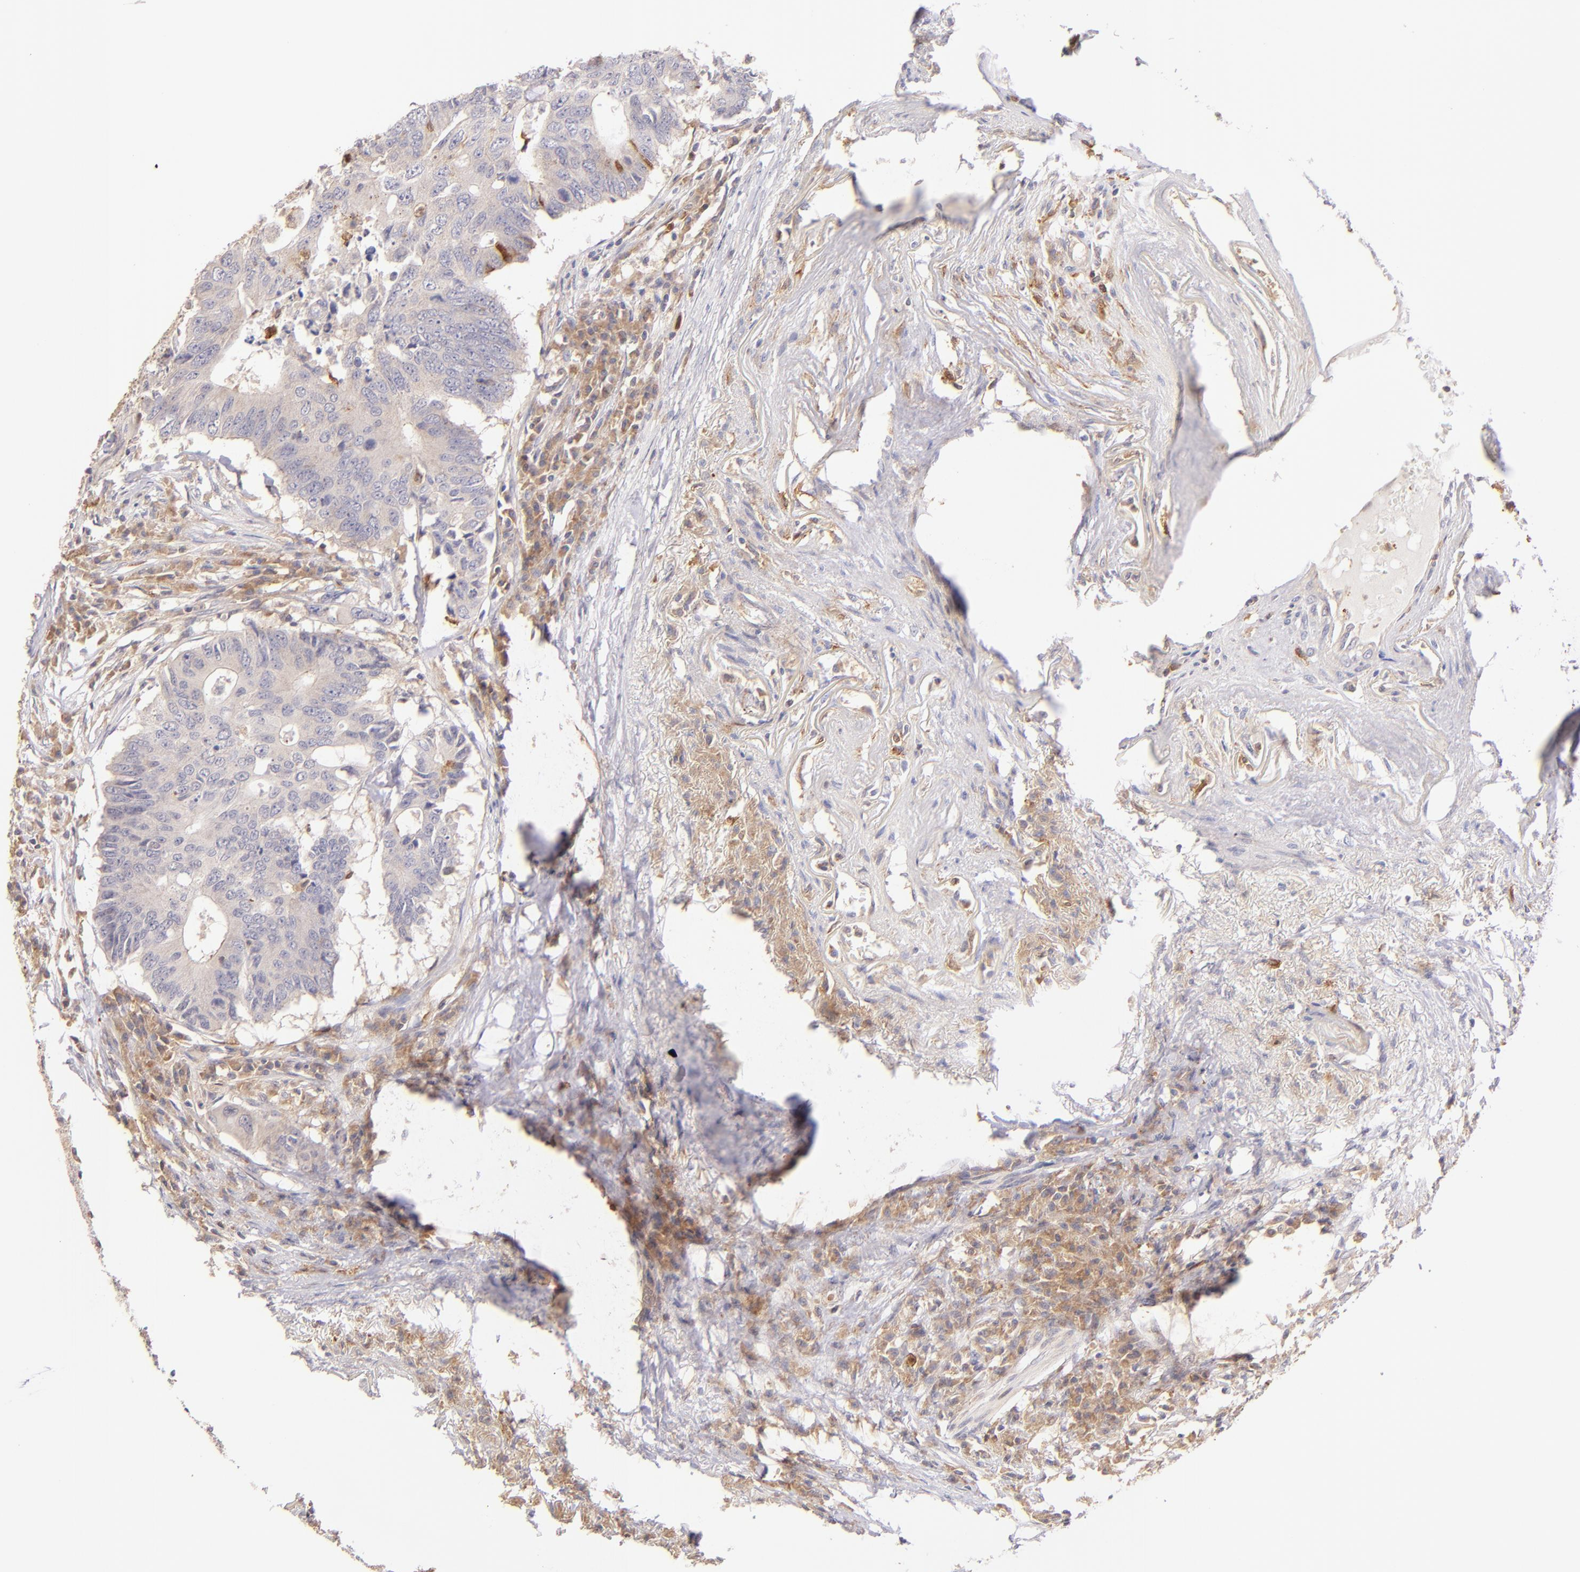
{"staining": {"intensity": "weak", "quantity": ">75%", "location": "cytoplasmic/membranous"}, "tissue": "colorectal cancer", "cell_type": "Tumor cells", "image_type": "cancer", "snomed": [{"axis": "morphology", "description": "Adenocarcinoma, NOS"}, {"axis": "topography", "description": "Colon"}], "caption": "Immunohistochemical staining of adenocarcinoma (colorectal) exhibits low levels of weak cytoplasmic/membranous positivity in about >75% of tumor cells. The protein of interest is shown in brown color, while the nuclei are stained blue.", "gene": "BTK", "patient": {"sex": "male", "age": 71}}